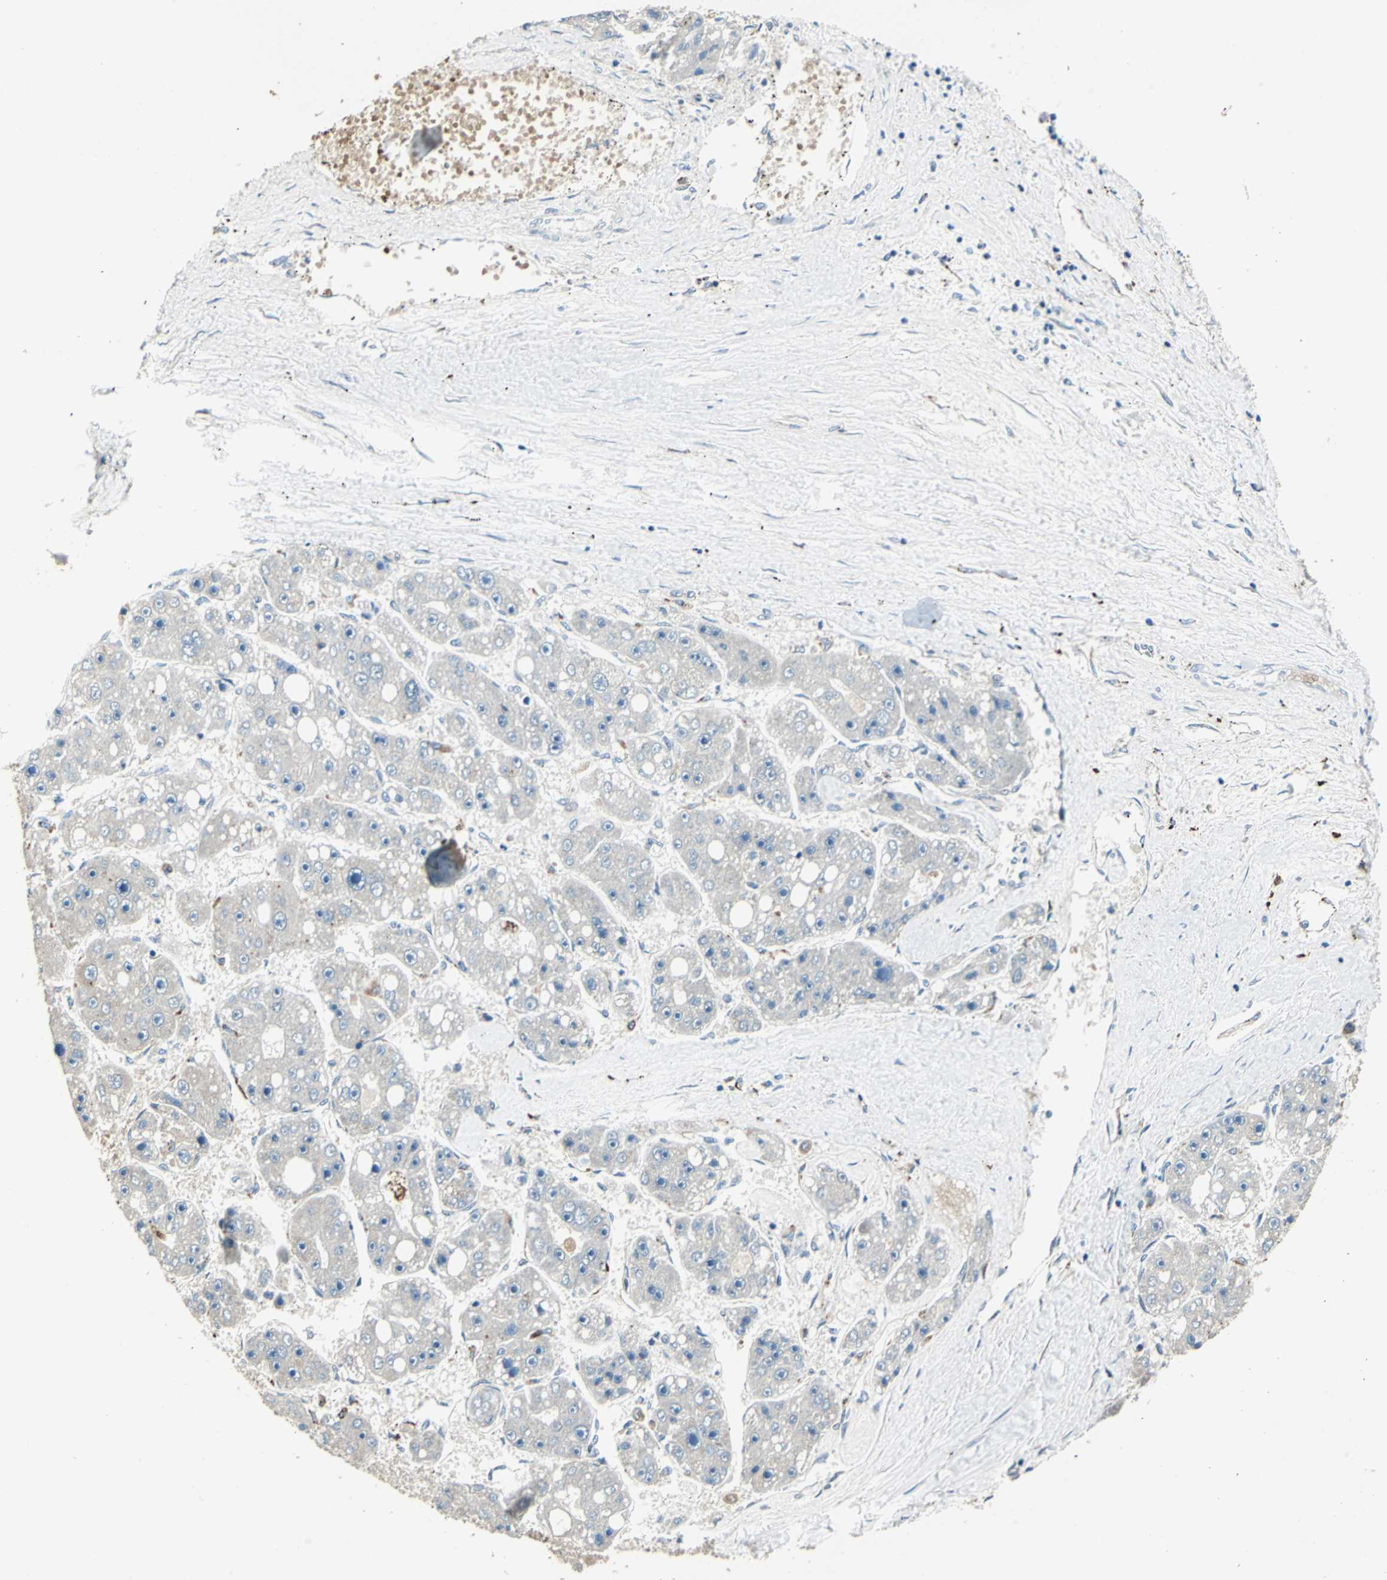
{"staining": {"intensity": "negative", "quantity": "none", "location": "none"}, "tissue": "liver cancer", "cell_type": "Tumor cells", "image_type": "cancer", "snomed": [{"axis": "morphology", "description": "Carcinoma, Hepatocellular, NOS"}, {"axis": "topography", "description": "Liver"}], "caption": "This is an IHC histopathology image of human liver hepatocellular carcinoma. There is no expression in tumor cells.", "gene": "NIT1", "patient": {"sex": "female", "age": 61}}